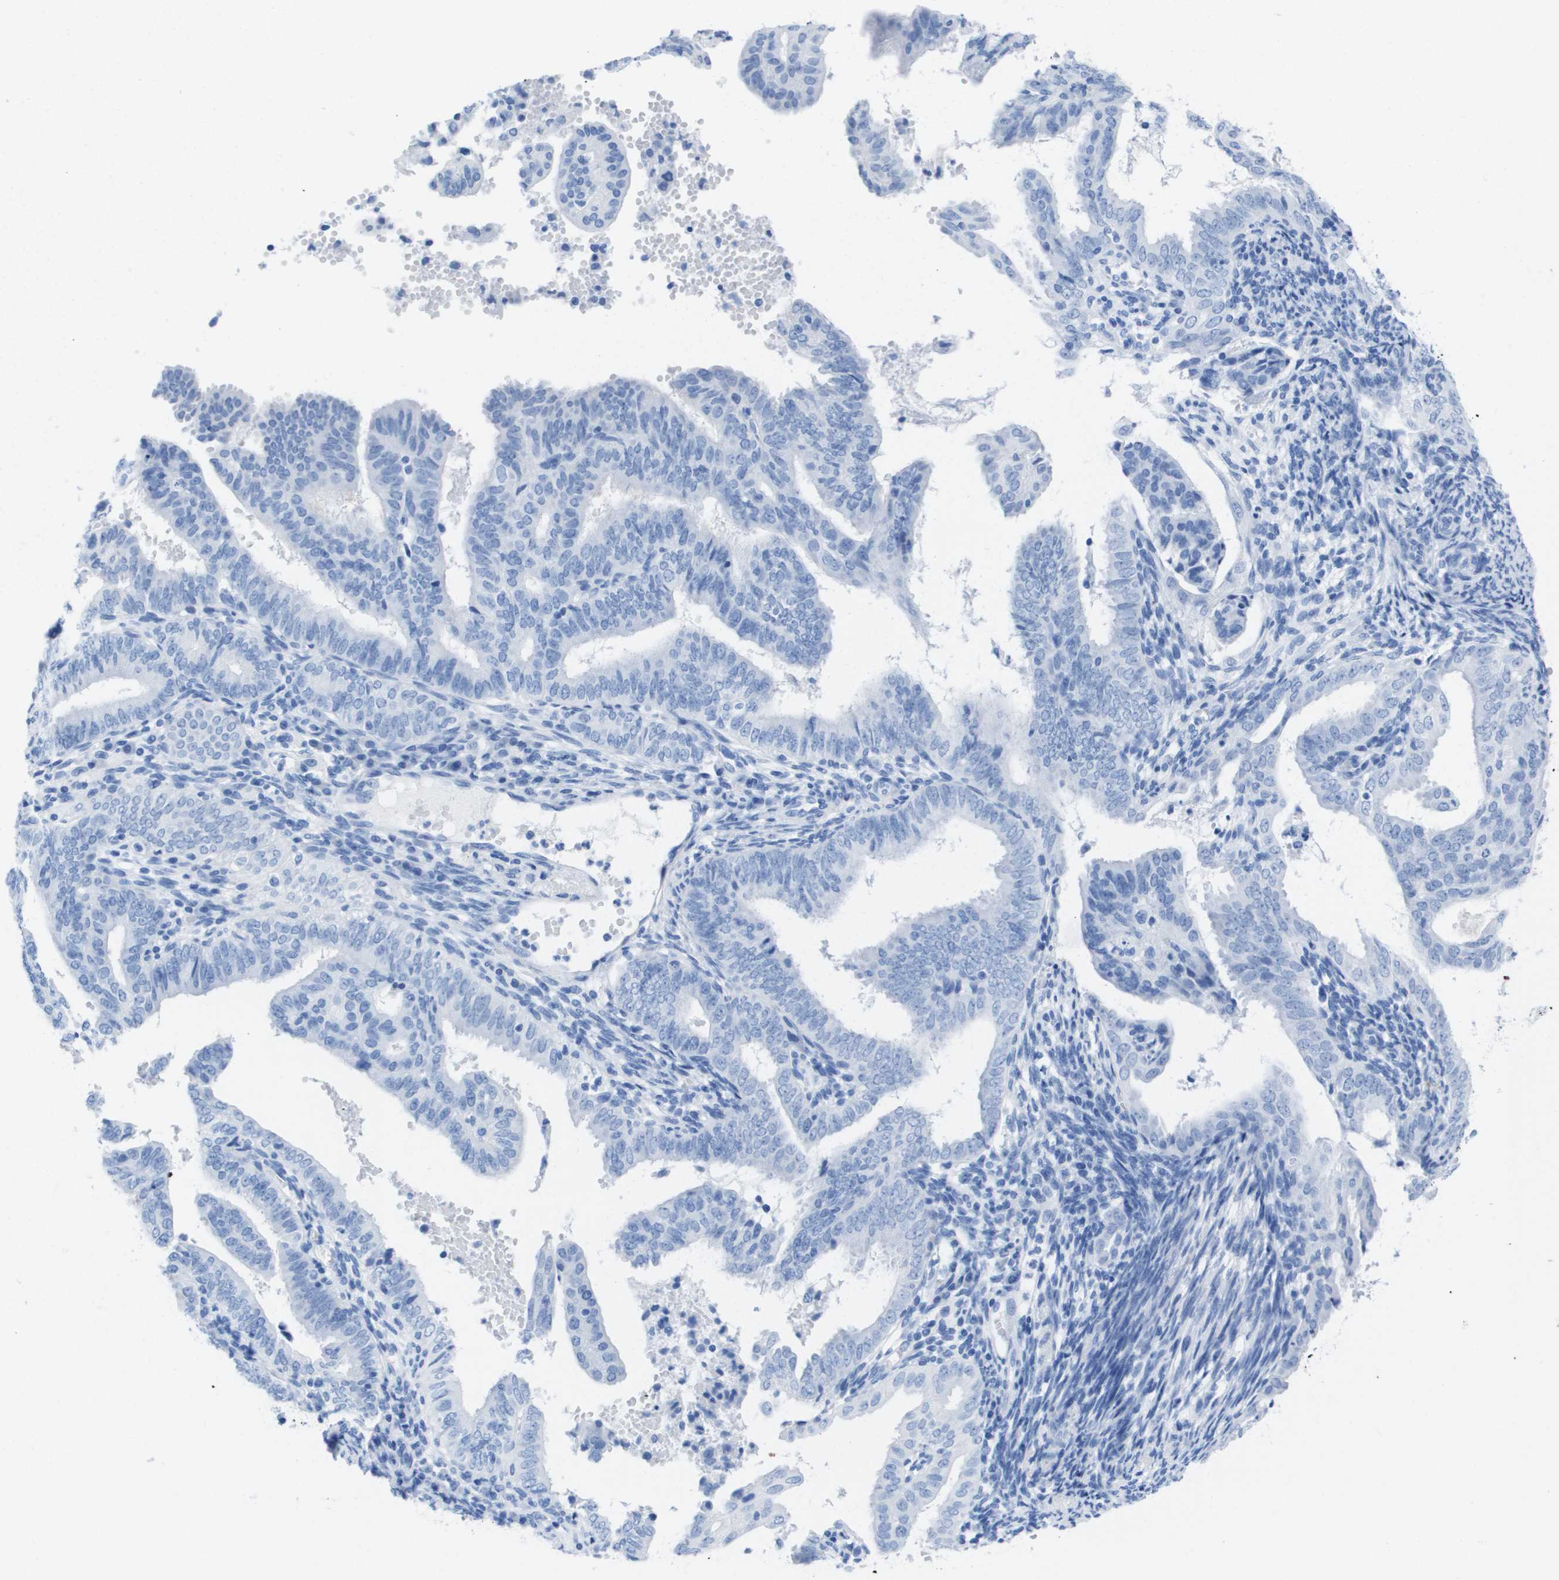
{"staining": {"intensity": "negative", "quantity": "none", "location": "none"}, "tissue": "endometrial cancer", "cell_type": "Tumor cells", "image_type": "cancer", "snomed": [{"axis": "morphology", "description": "Adenocarcinoma, NOS"}, {"axis": "topography", "description": "Endometrium"}], "caption": "The histopathology image reveals no significant staining in tumor cells of adenocarcinoma (endometrial).", "gene": "KCNA3", "patient": {"sex": "female", "age": 58}}